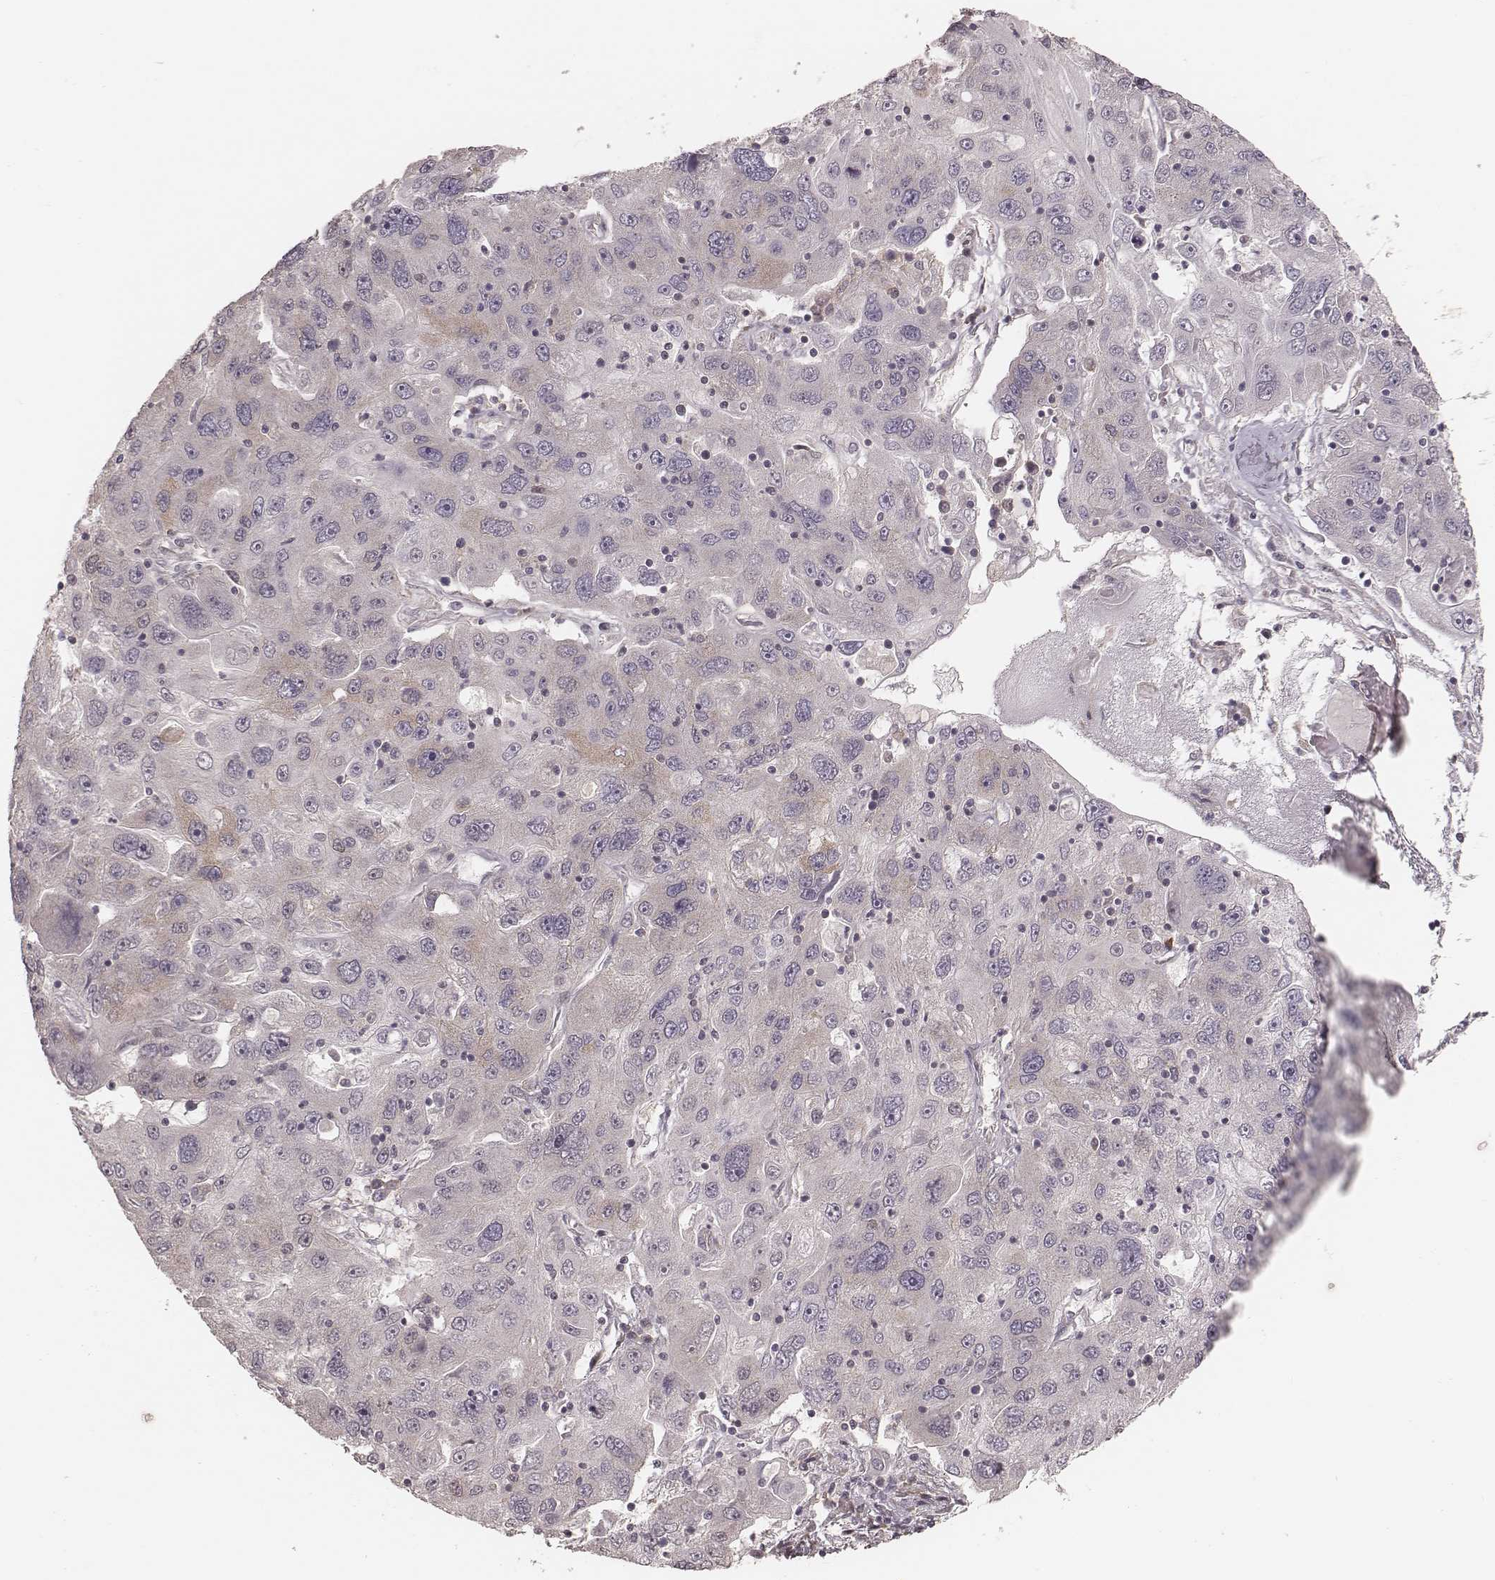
{"staining": {"intensity": "negative", "quantity": "none", "location": "none"}, "tissue": "stomach cancer", "cell_type": "Tumor cells", "image_type": "cancer", "snomed": [{"axis": "morphology", "description": "Adenocarcinoma, NOS"}, {"axis": "topography", "description": "Stomach"}], "caption": "Protein analysis of stomach adenocarcinoma shows no significant staining in tumor cells.", "gene": "CARS1", "patient": {"sex": "male", "age": 56}}